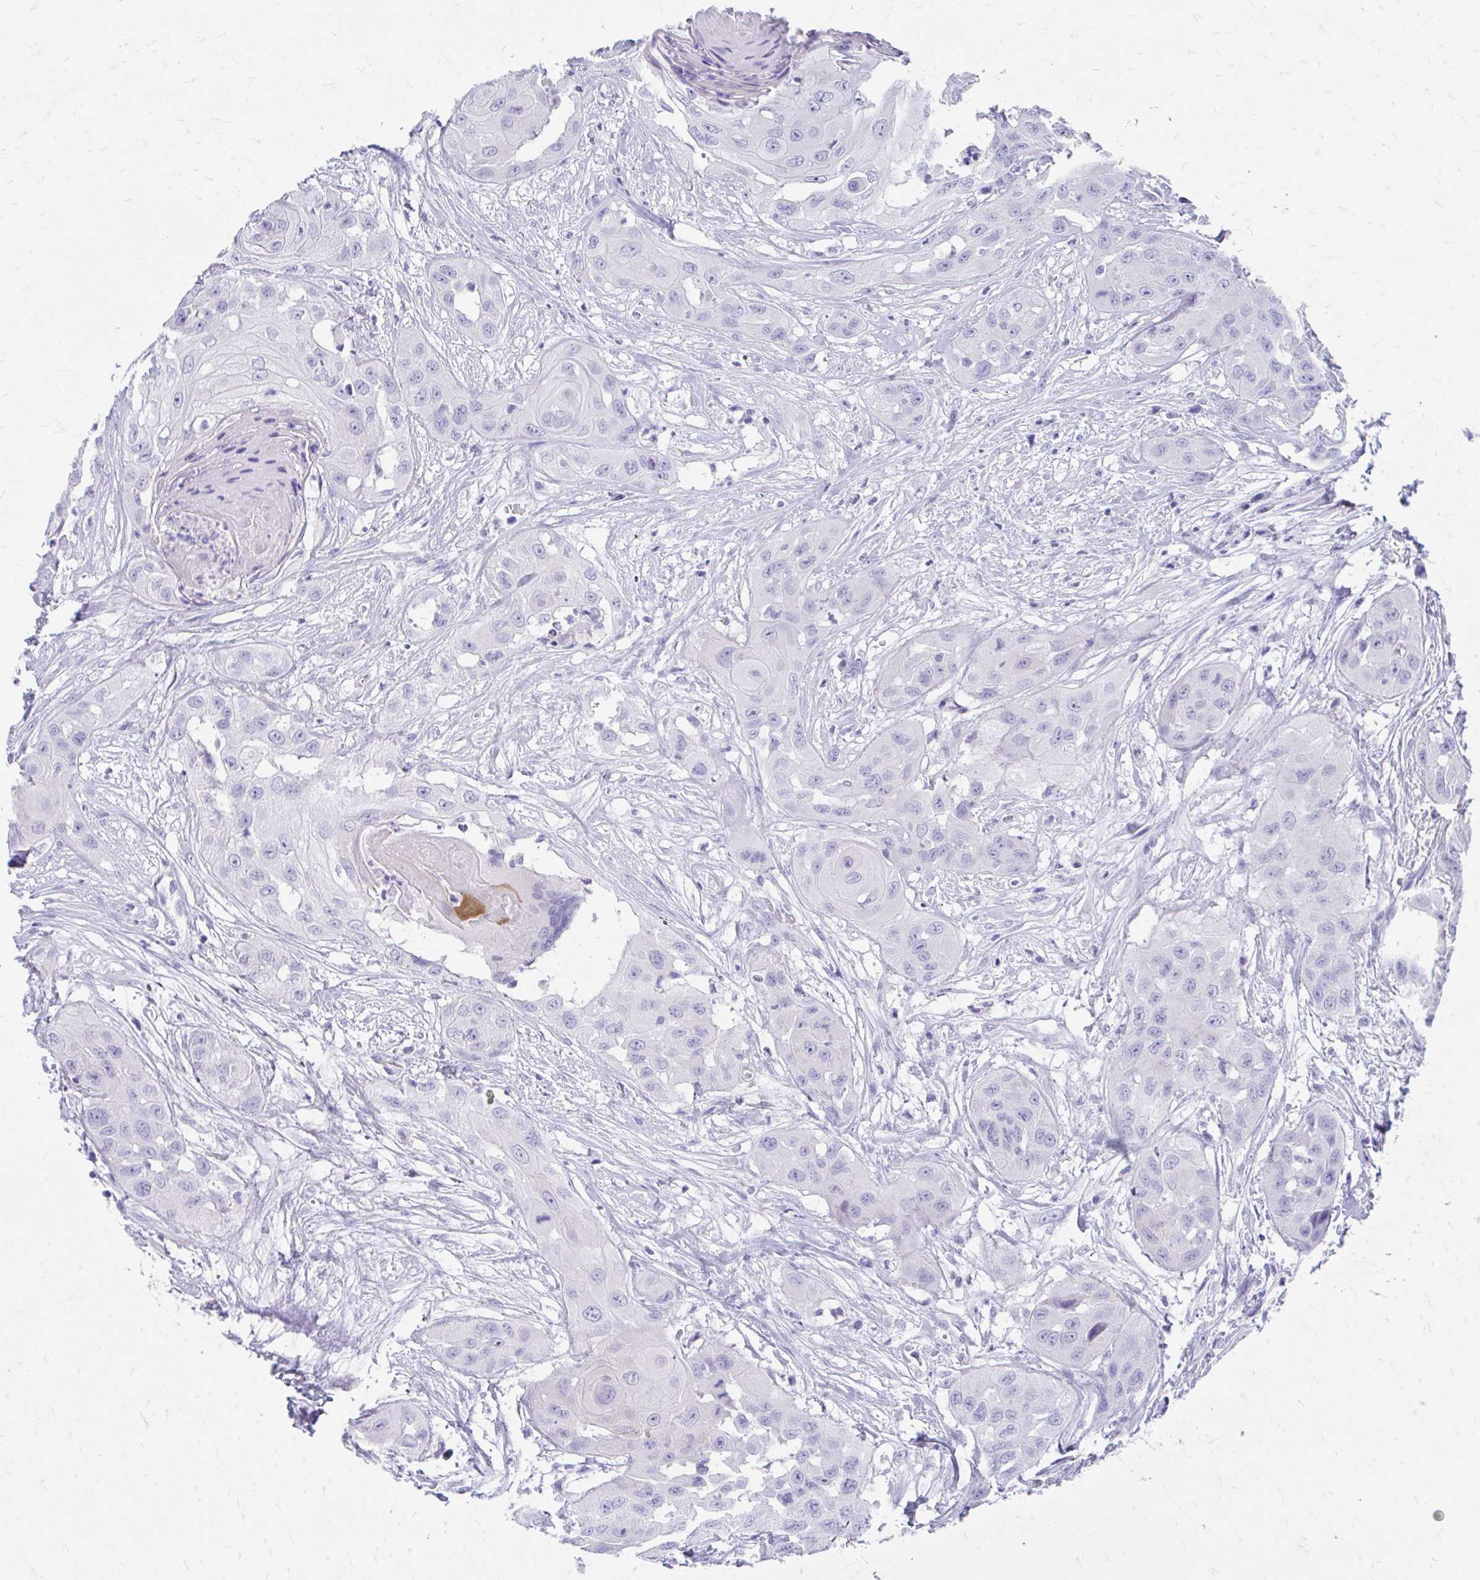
{"staining": {"intensity": "negative", "quantity": "none", "location": "none"}, "tissue": "head and neck cancer", "cell_type": "Tumor cells", "image_type": "cancer", "snomed": [{"axis": "morphology", "description": "Squamous cell carcinoma, NOS"}, {"axis": "topography", "description": "Head-Neck"}], "caption": "Immunohistochemical staining of squamous cell carcinoma (head and neck) exhibits no significant staining in tumor cells.", "gene": "KRIT1", "patient": {"sex": "male", "age": 83}}